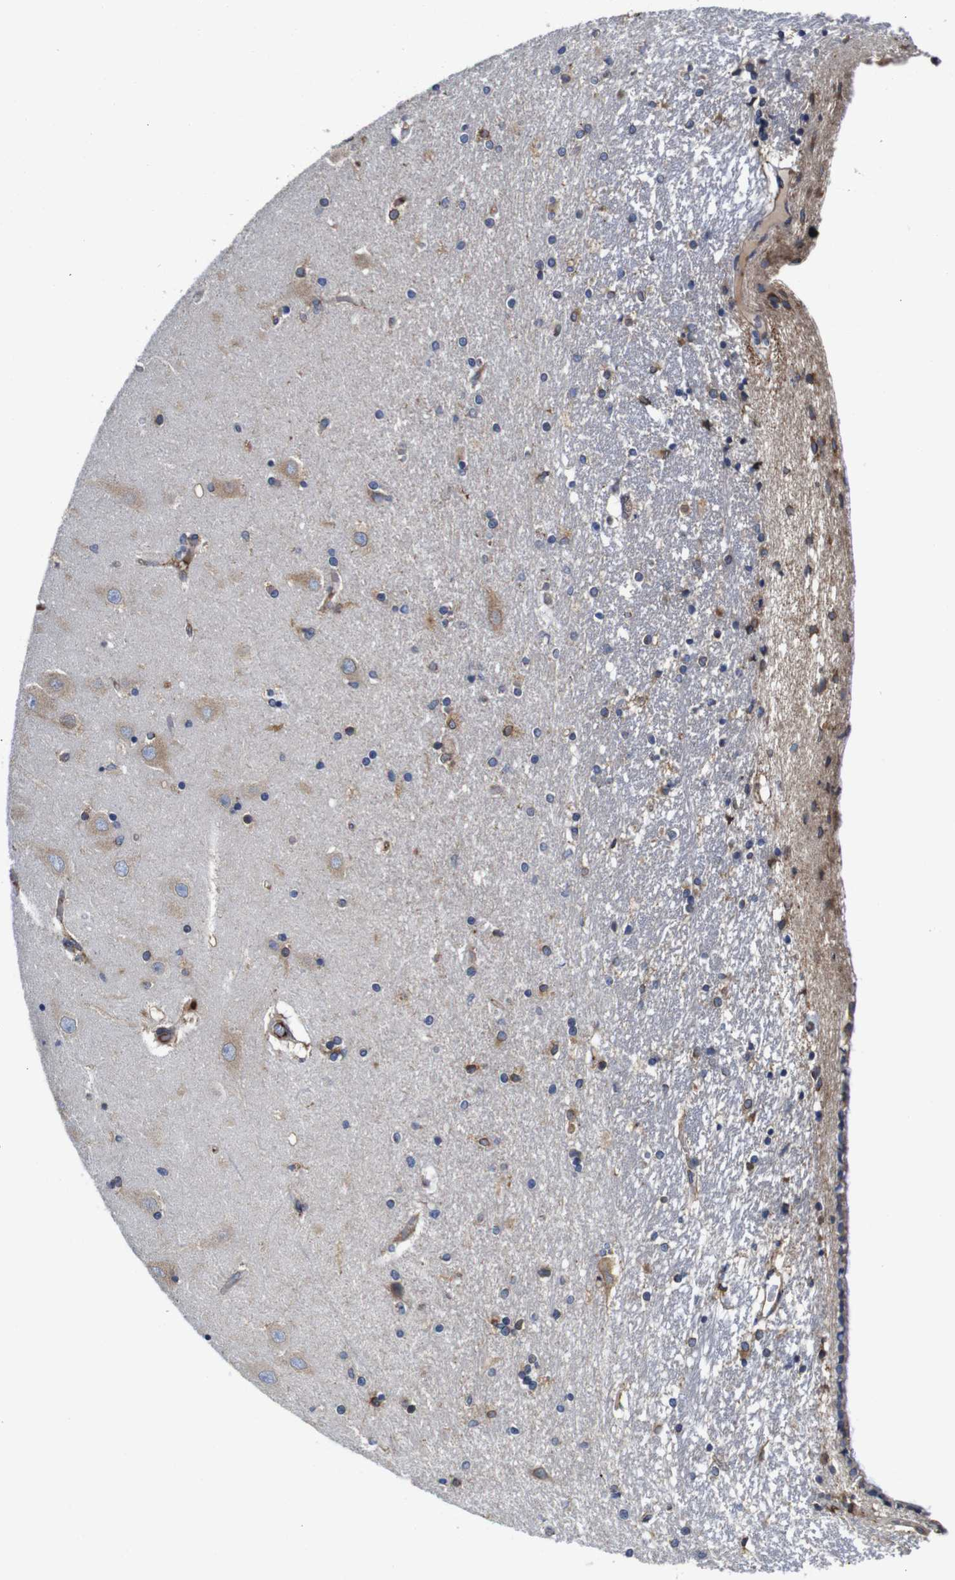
{"staining": {"intensity": "moderate", "quantity": "<25%", "location": "cytoplasmic/membranous"}, "tissue": "hippocampus", "cell_type": "Glial cells", "image_type": "normal", "snomed": [{"axis": "morphology", "description": "Normal tissue, NOS"}, {"axis": "topography", "description": "Hippocampus"}], "caption": "Immunohistochemical staining of unremarkable hippocampus exhibits low levels of moderate cytoplasmic/membranous staining in about <25% of glial cells. (DAB (3,3'-diaminobenzidine) IHC, brown staining for protein, blue staining for nuclei).", "gene": "CLCC1", "patient": {"sex": "female", "age": 54}}